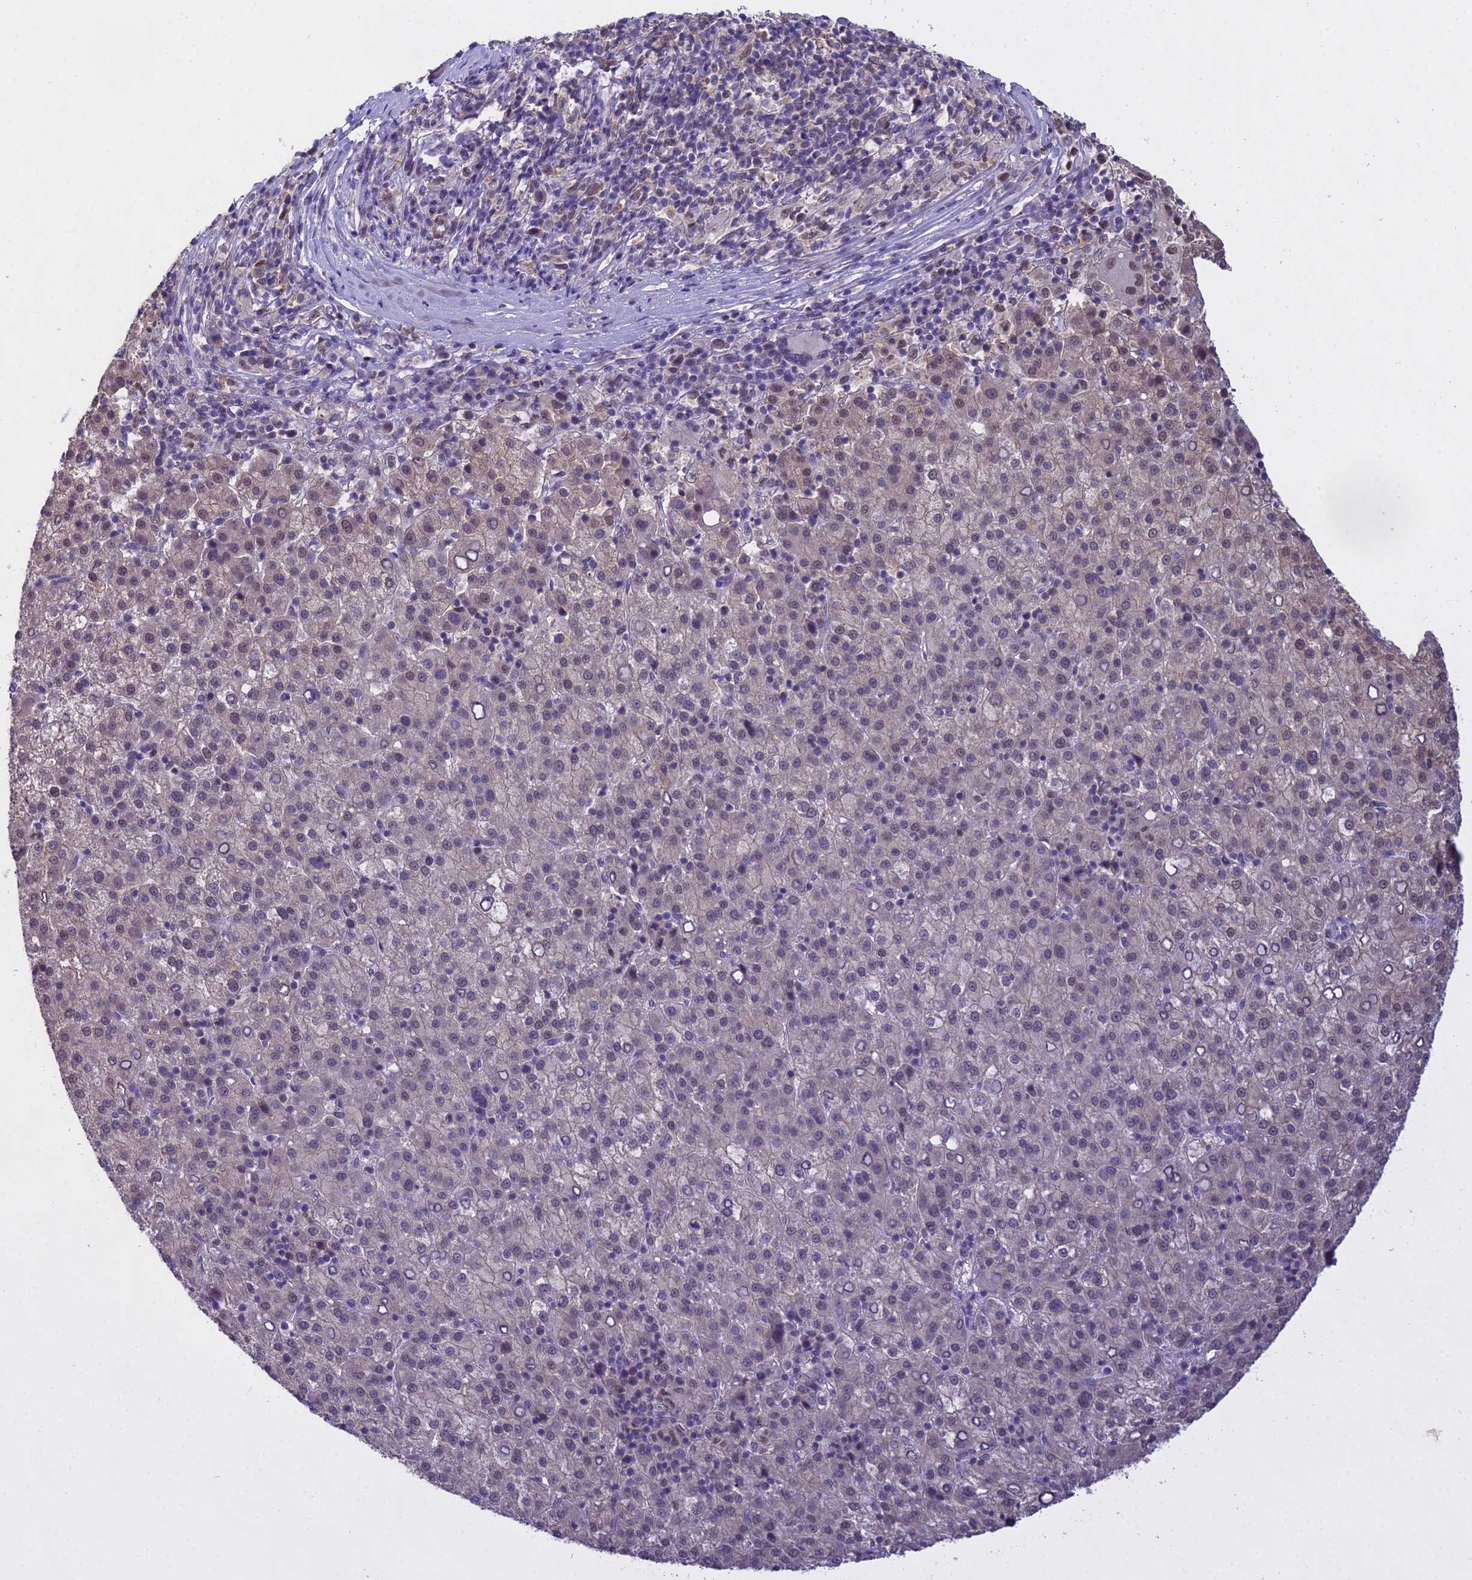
{"staining": {"intensity": "moderate", "quantity": "<25%", "location": "cytoplasmic/membranous,nuclear"}, "tissue": "liver cancer", "cell_type": "Tumor cells", "image_type": "cancer", "snomed": [{"axis": "morphology", "description": "Carcinoma, Hepatocellular, NOS"}, {"axis": "topography", "description": "Liver"}], "caption": "Protein staining of liver cancer tissue demonstrates moderate cytoplasmic/membranous and nuclear positivity in about <25% of tumor cells. Nuclei are stained in blue.", "gene": "MAT2A", "patient": {"sex": "female", "age": 58}}